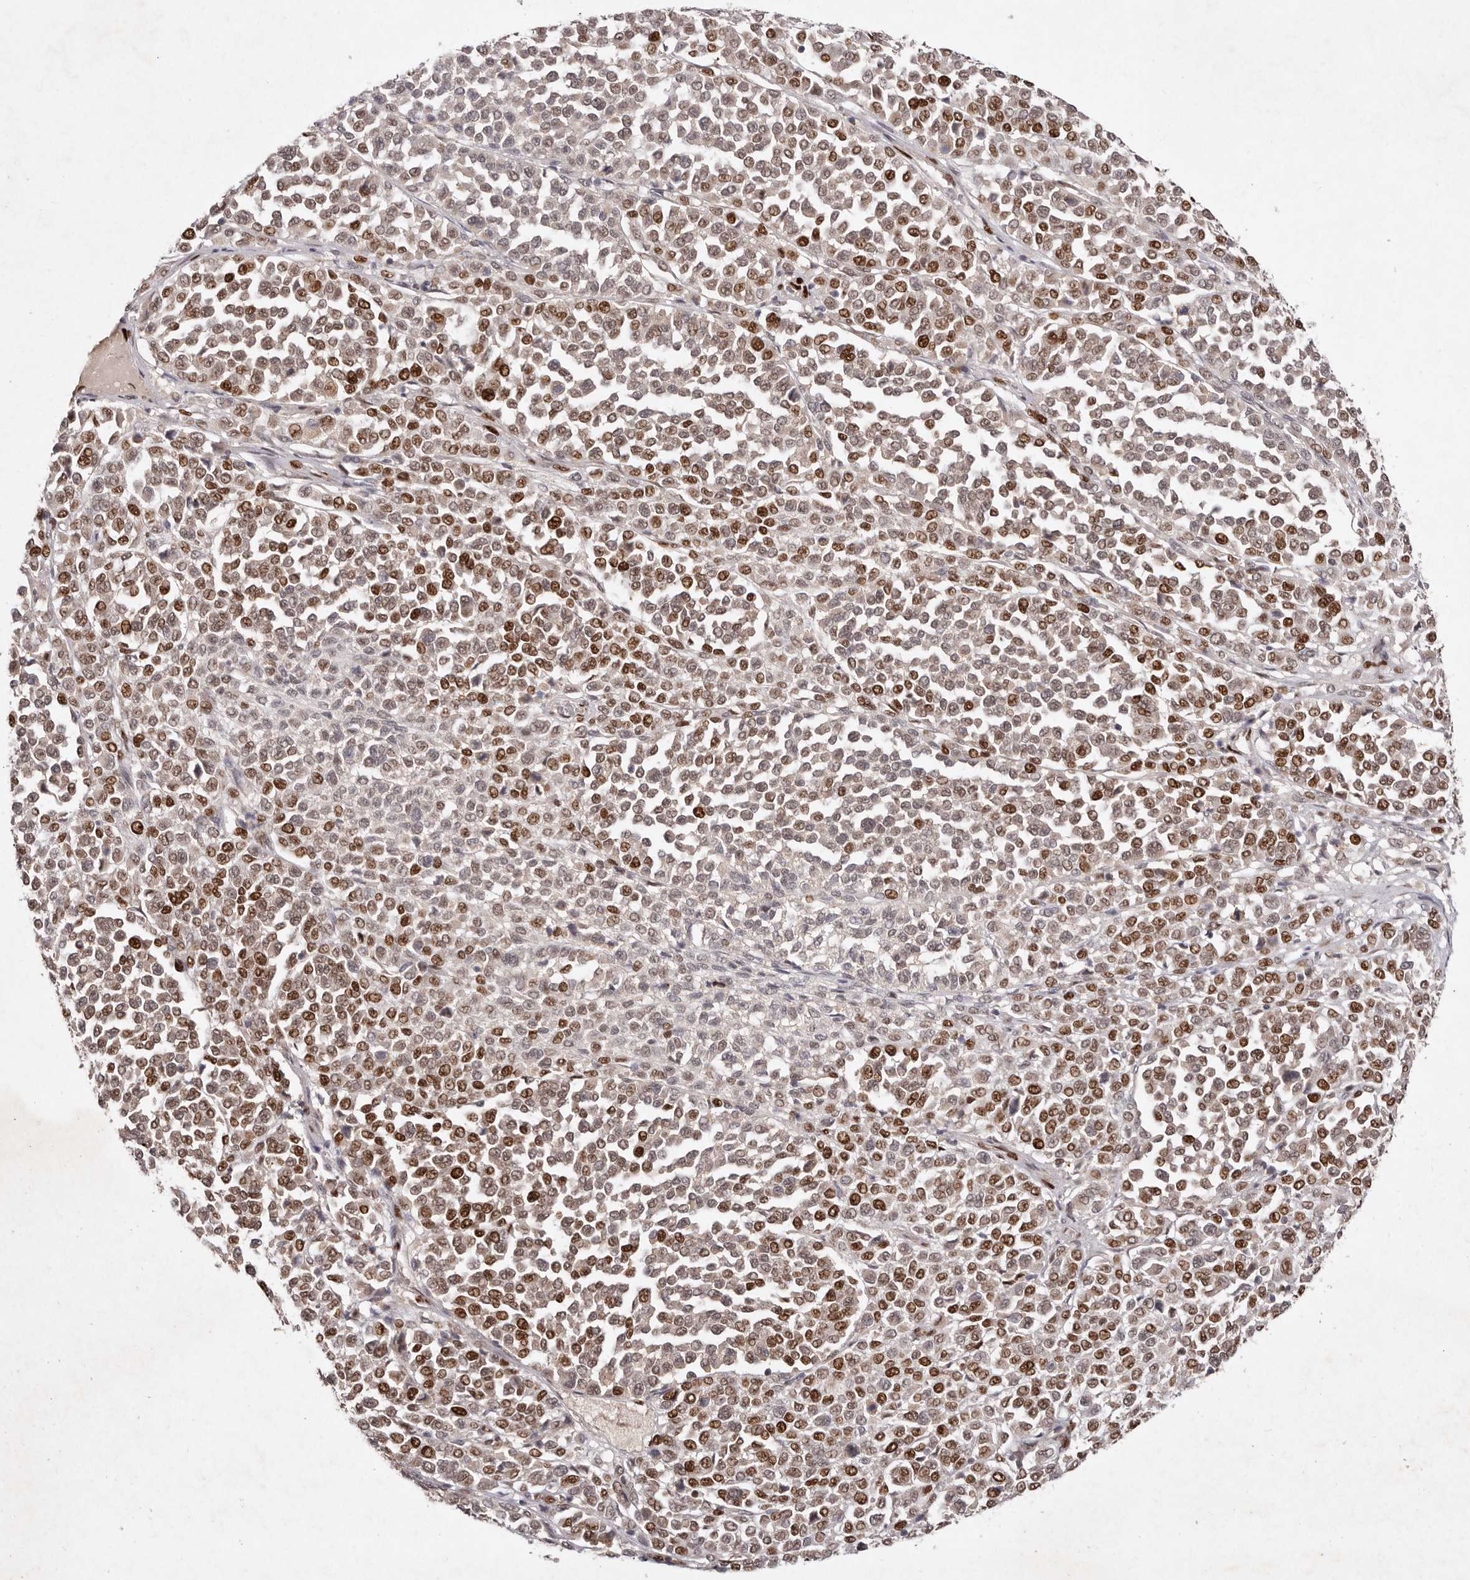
{"staining": {"intensity": "strong", "quantity": "25%-75%", "location": "nuclear"}, "tissue": "melanoma", "cell_type": "Tumor cells", "image_type": "cancer", "snomed": [{"axis": "morphology", "description": "Malignant melanoma, Metastatic site"}, {"axis": "topography", "description": "Pancreas"}], "caption": "Approximately 25%-75% of tumor cells in melanoma exhibit strong nuclear protein expression as visualized by brown immunohistochemical staining.", "gene": "KLF7", "patient": {"sex": "female", "age": 30}}